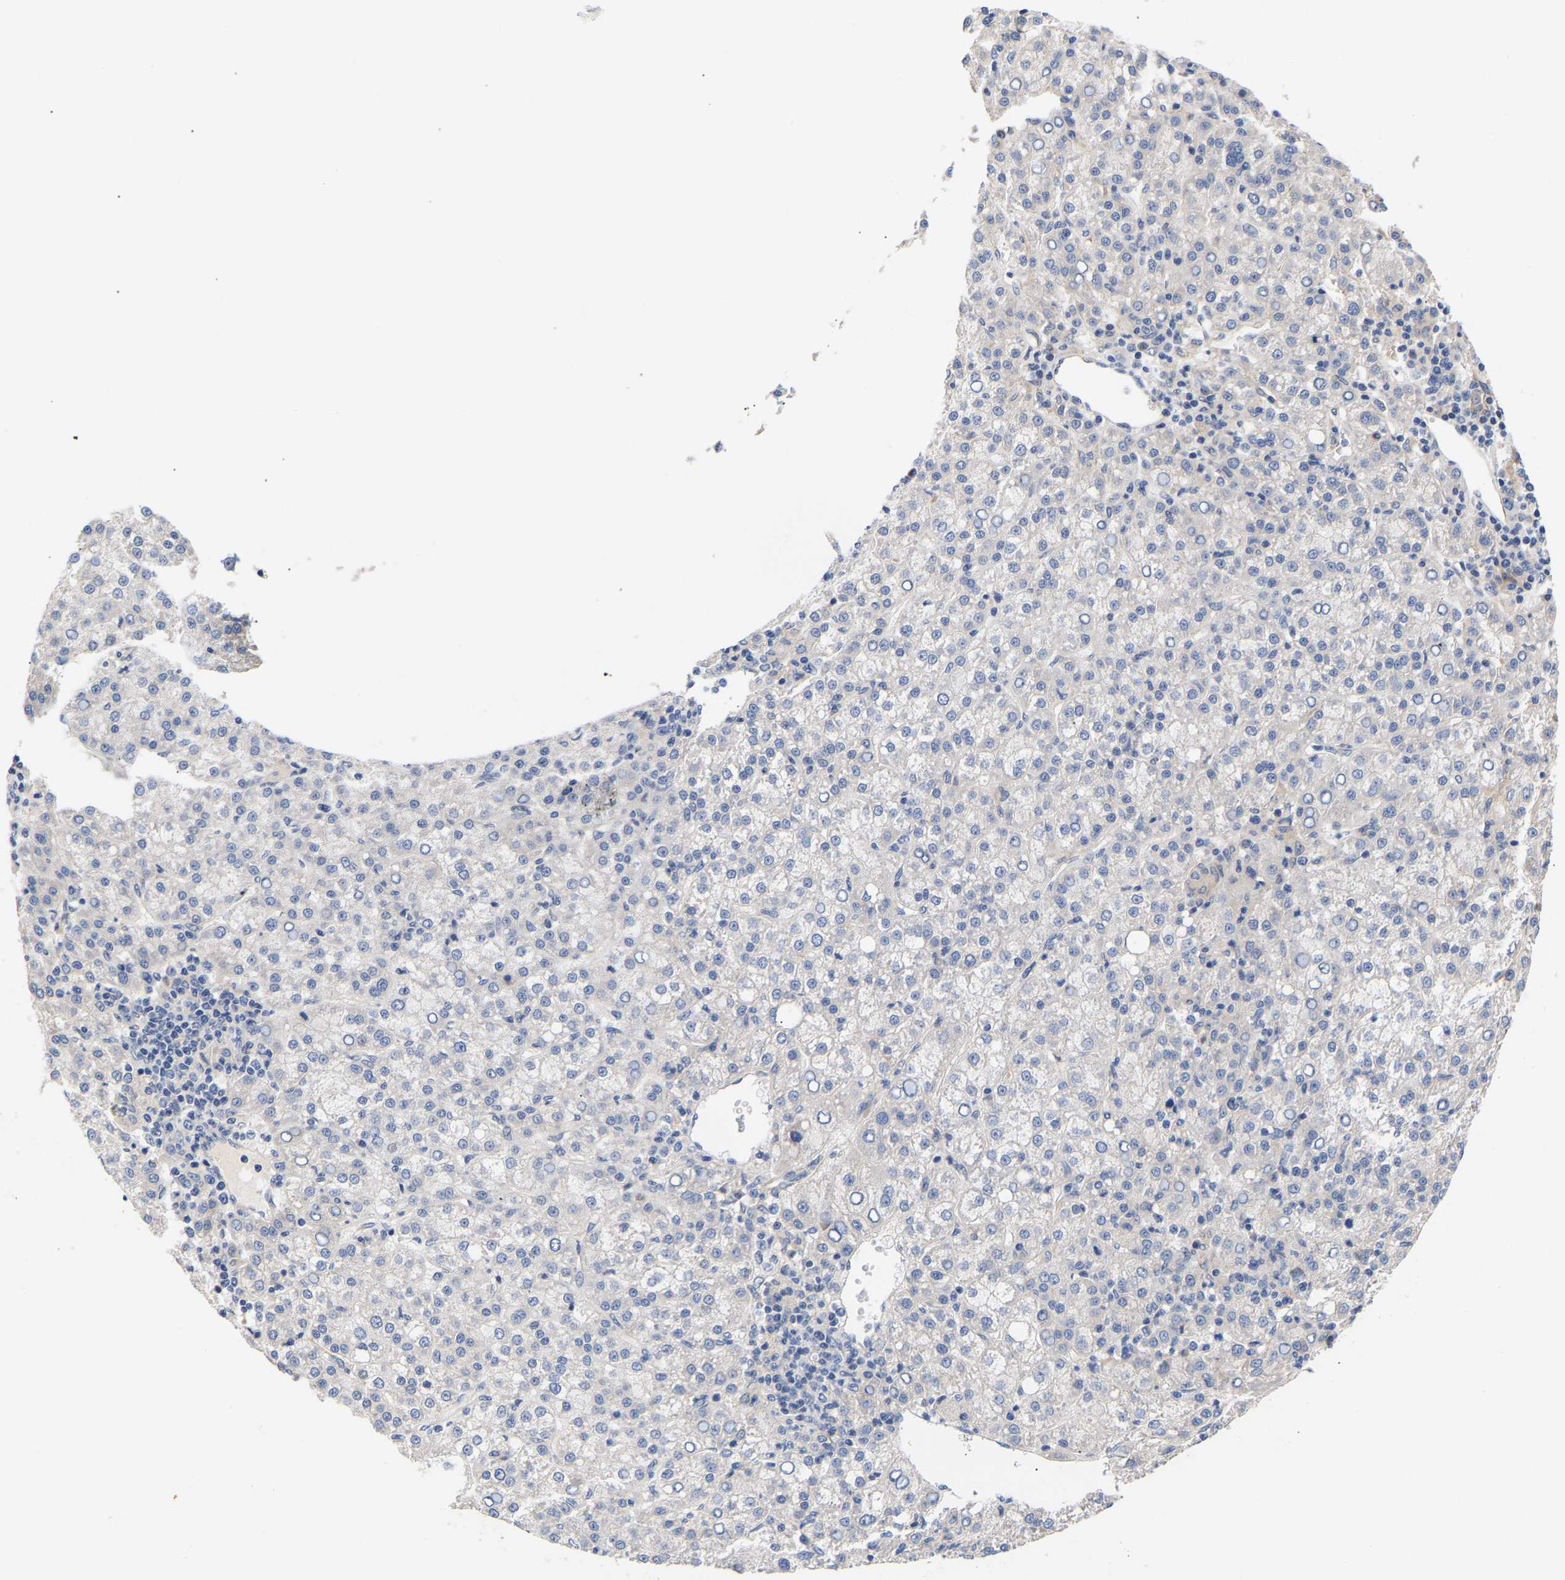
{"staining": {"intensity": "negative", "quantity": "none", "location": "none"}, "tissue": "liver cancer", "cell_type": "Tumor cells", "image_type": "cancer", "snomed": [{"axis": "morphology", "description": "Carcinoma, Hepatocellular, NOS"}, {"axis": "topography", "description": "Liver"}], "caption": "Liver hepatocellular carcinoma was stained to show a protein in brown. There is no significant positivity in tumor cells.", "gene": "KASH5", "patient": {"sex": "female", "age": 58}}